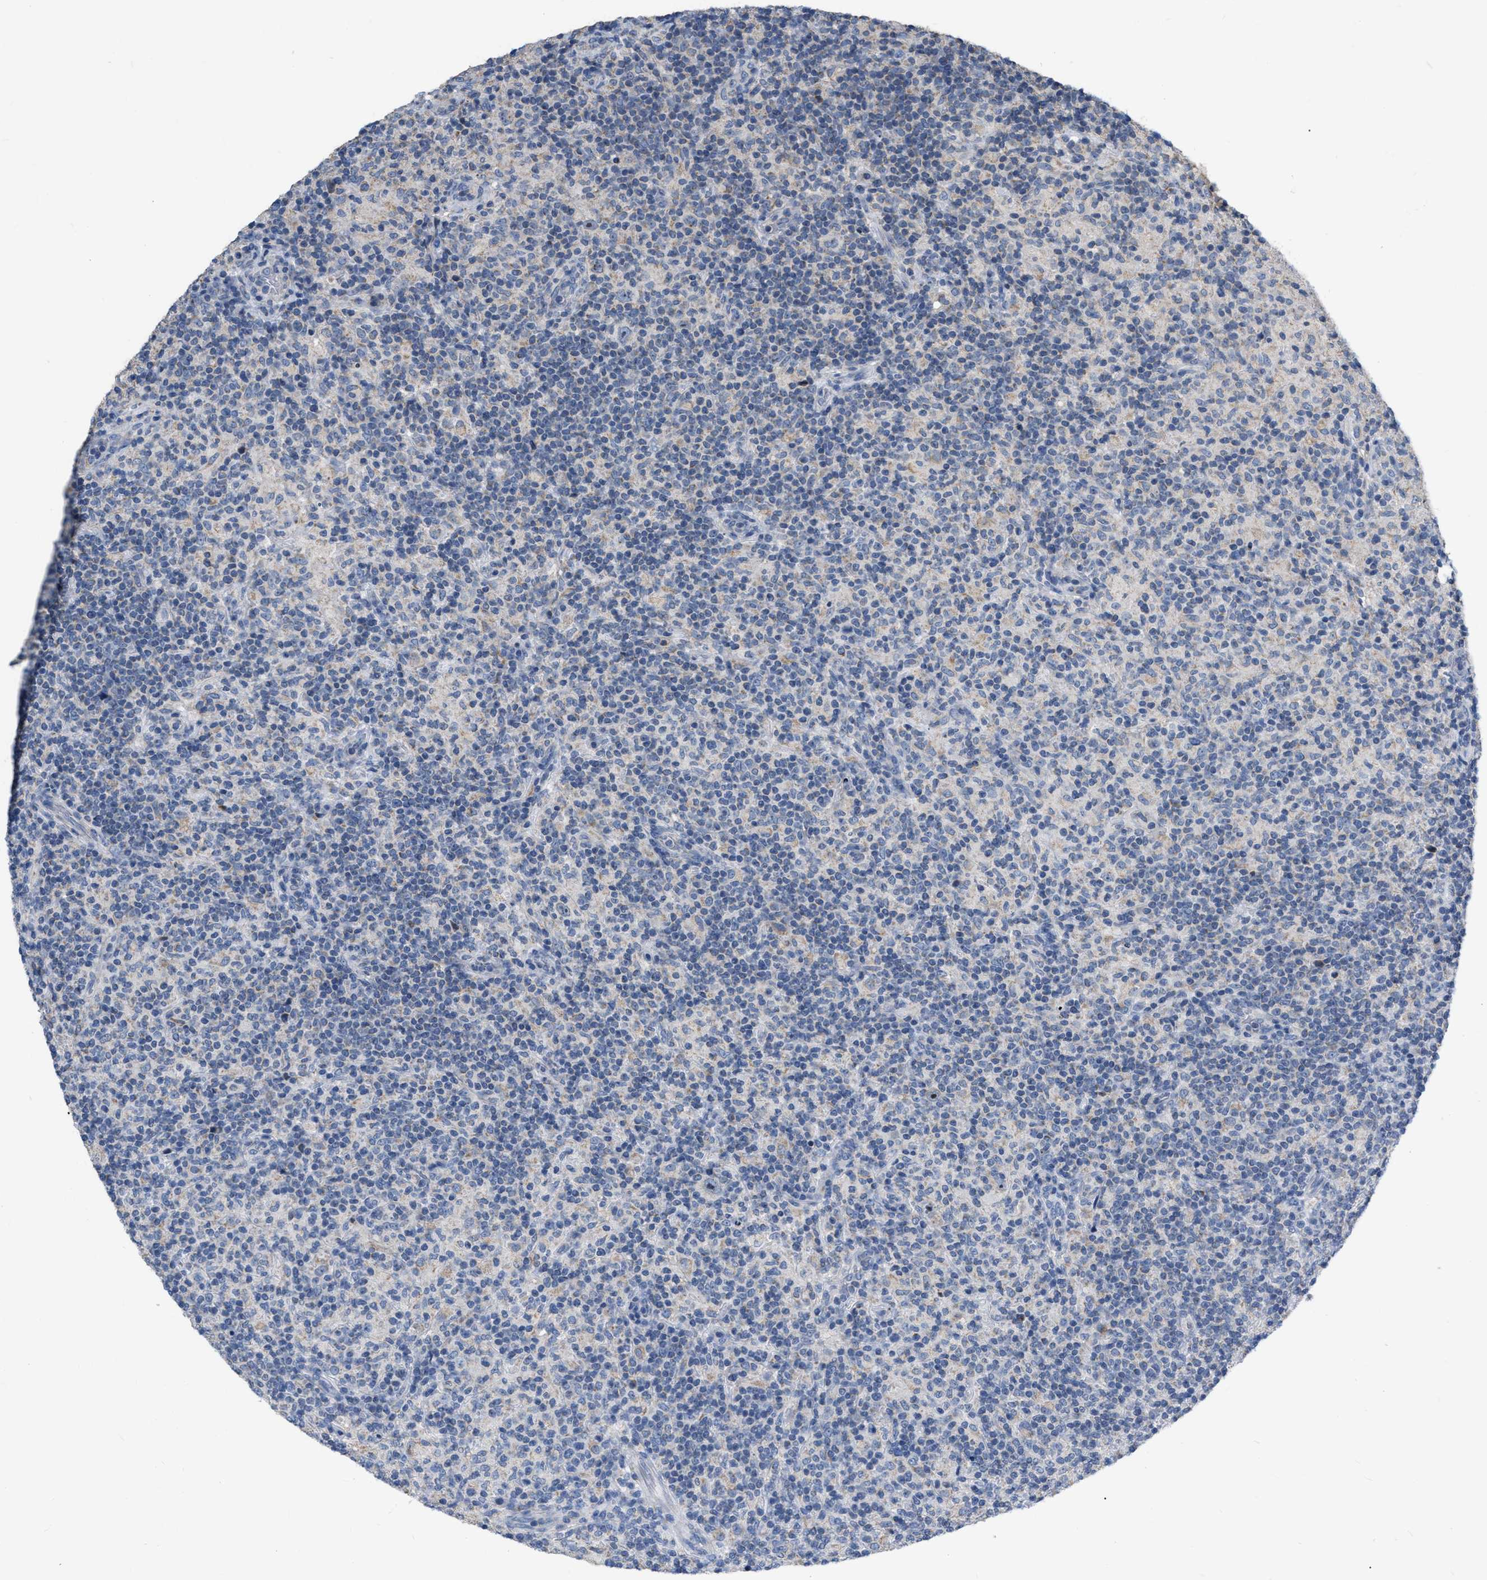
{"staining": {"intensity": "negative", "quantity": "none", "location": "none"}, "tissue": "lymphoma", "cell_type": "Tumor cells", "image_type": "cancer", "snomed": [{"axis": "morphology", "description": "Hodgkin's disease, NOS"}, {"axis": "topography", "description": "Lymph node"}], "caption": "A micrograph of Hodgkin's disease stained for a protein reveals no brown staining in tumor cells.", "gene": "DDX56", "patient": {"sex": "male", "age": 70}}